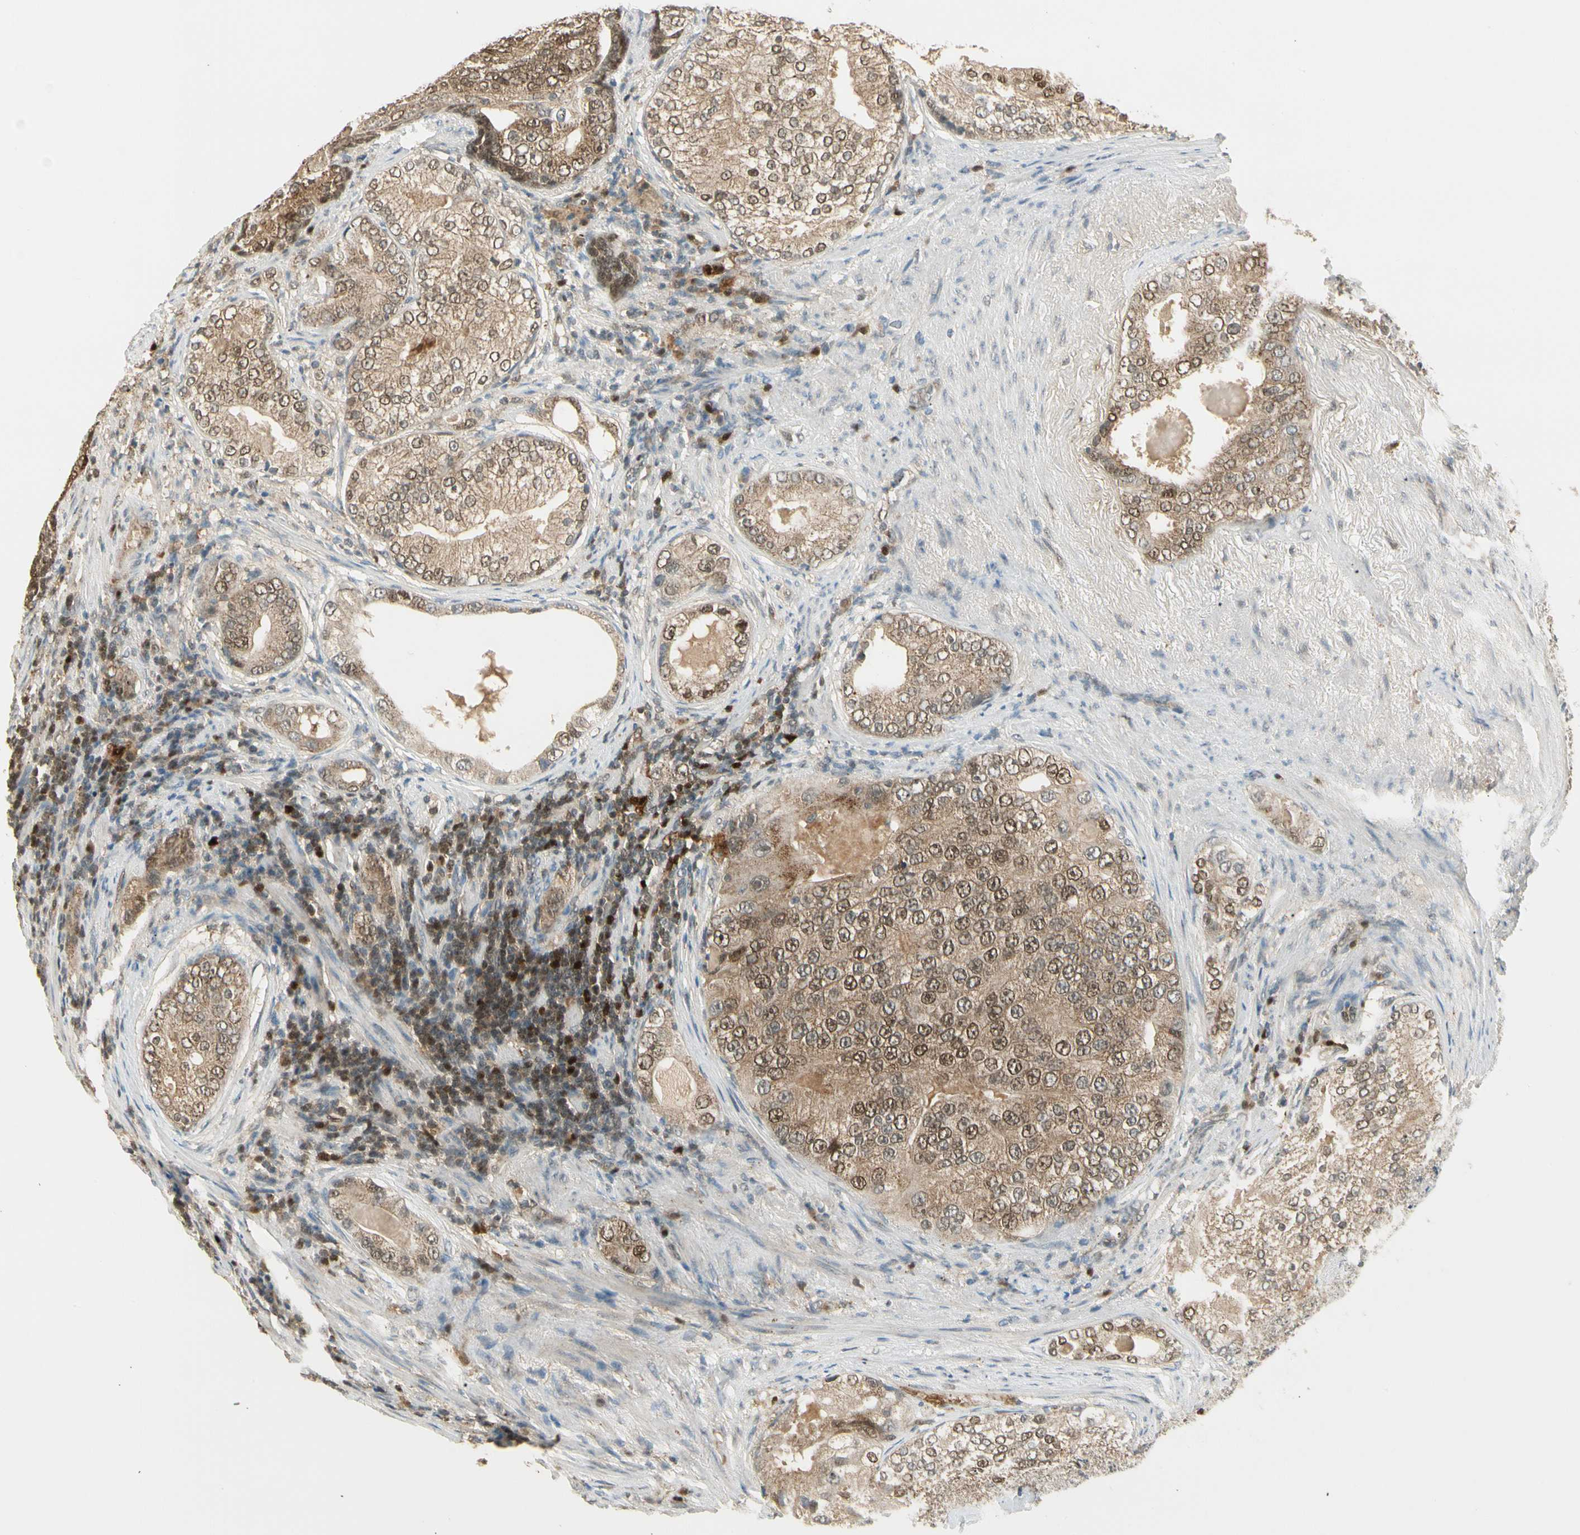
{"staining": {"intensity": "moderate", "quantity": ">75%", "location": "cytoplasmic/membranous,nuclear"}, "tissue": "prostate cancer", "cell_type": "Tumor cells", "image_type": "cancer", "snomed": [{"axis": "morphology", "description": "Adenocarcinoma, High grade"}, {"axis": "topography", "description": "Prostate"}], "caption": "The immunohistochemical stain highlights moderate cytoplasmic/membranous and nuclear expression in tumor cells of prostate cancer tissue.", "gene": "LTA4H", "patient": {"sex": "male", "age": 66}}